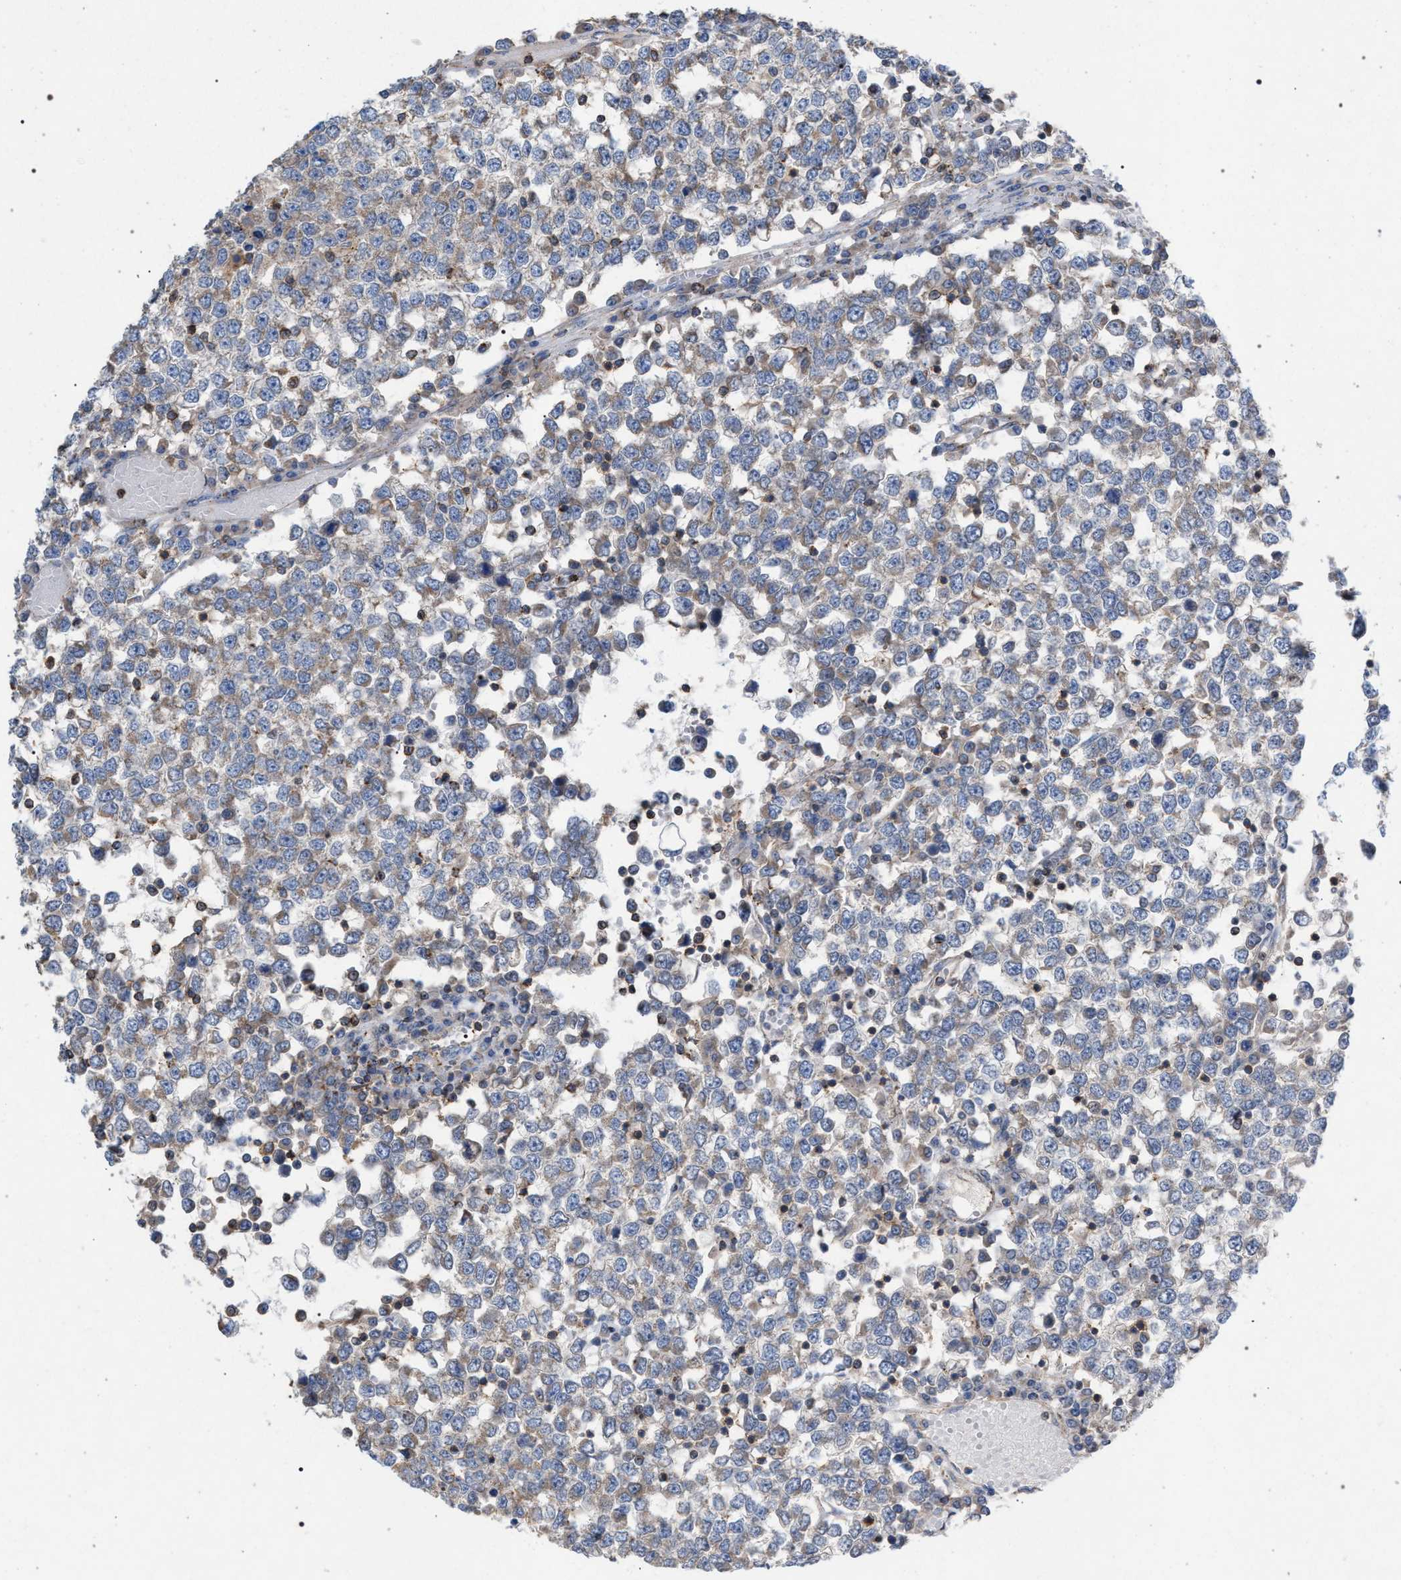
{"staining": {"intensity": "weak", "quantity": "<25%", "location": "cytoplasmic/membranous"}, "tissue": "testis cancer", "cell_type": "Tumor cells", "image_type": "cancer", "snomed": [{"axis": "morphology", "description": "Seminoma, NOS"}, {"axis": "topography", "description": "Testis"}], "caption": "This is a histopathology image of immunohistochemistry staining of seminoma (testis), which shows no staining in tumor cells.", "gene": "VPS13A", "patient": {"sex": "male", "age": 65}}